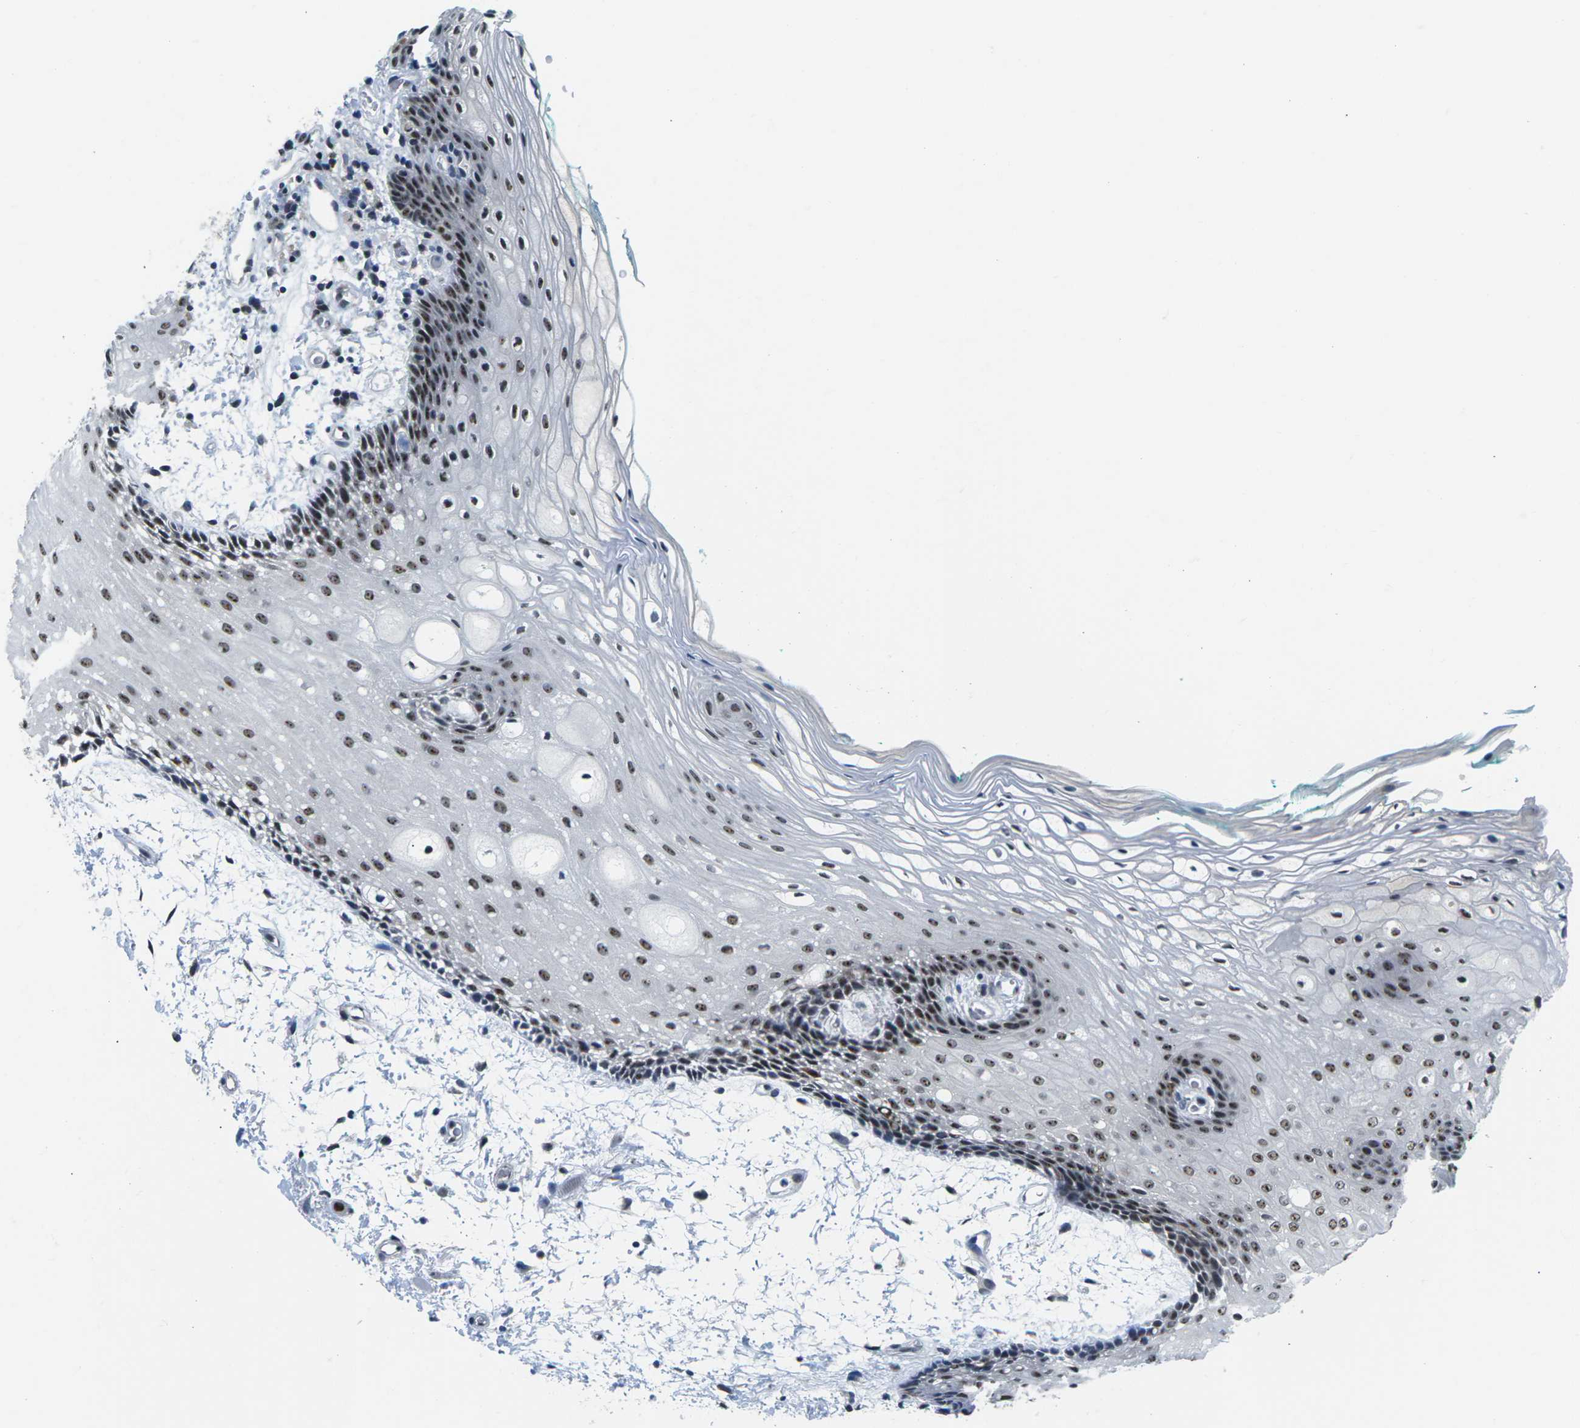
{"staining": {"intensity": "moderate", "quantity": ">75%", "location": "nuclear"}, "tissue": "oral mucosa", "cell_type": "Squamous epithelial cells", "image_type": "normal", "snomed": [{"axis": "morphology", "description": "Normal tissue, NOS"}, {"axis": "topography", "description": "Skeletal muscle"}, {"axis": "topography", "description": "Oral tissue"}, {"axis": "topography", "description": "Peripheral nerve tissue"}], "caption": "A brown stain shows moderate nuclear positivity of a protein in squamous epithelial cells of unremarkable human oral mucosa. Nuclei are stained in blue.", "gene": "NSRP1", "patient": {"sex": "female", "age": 84}}